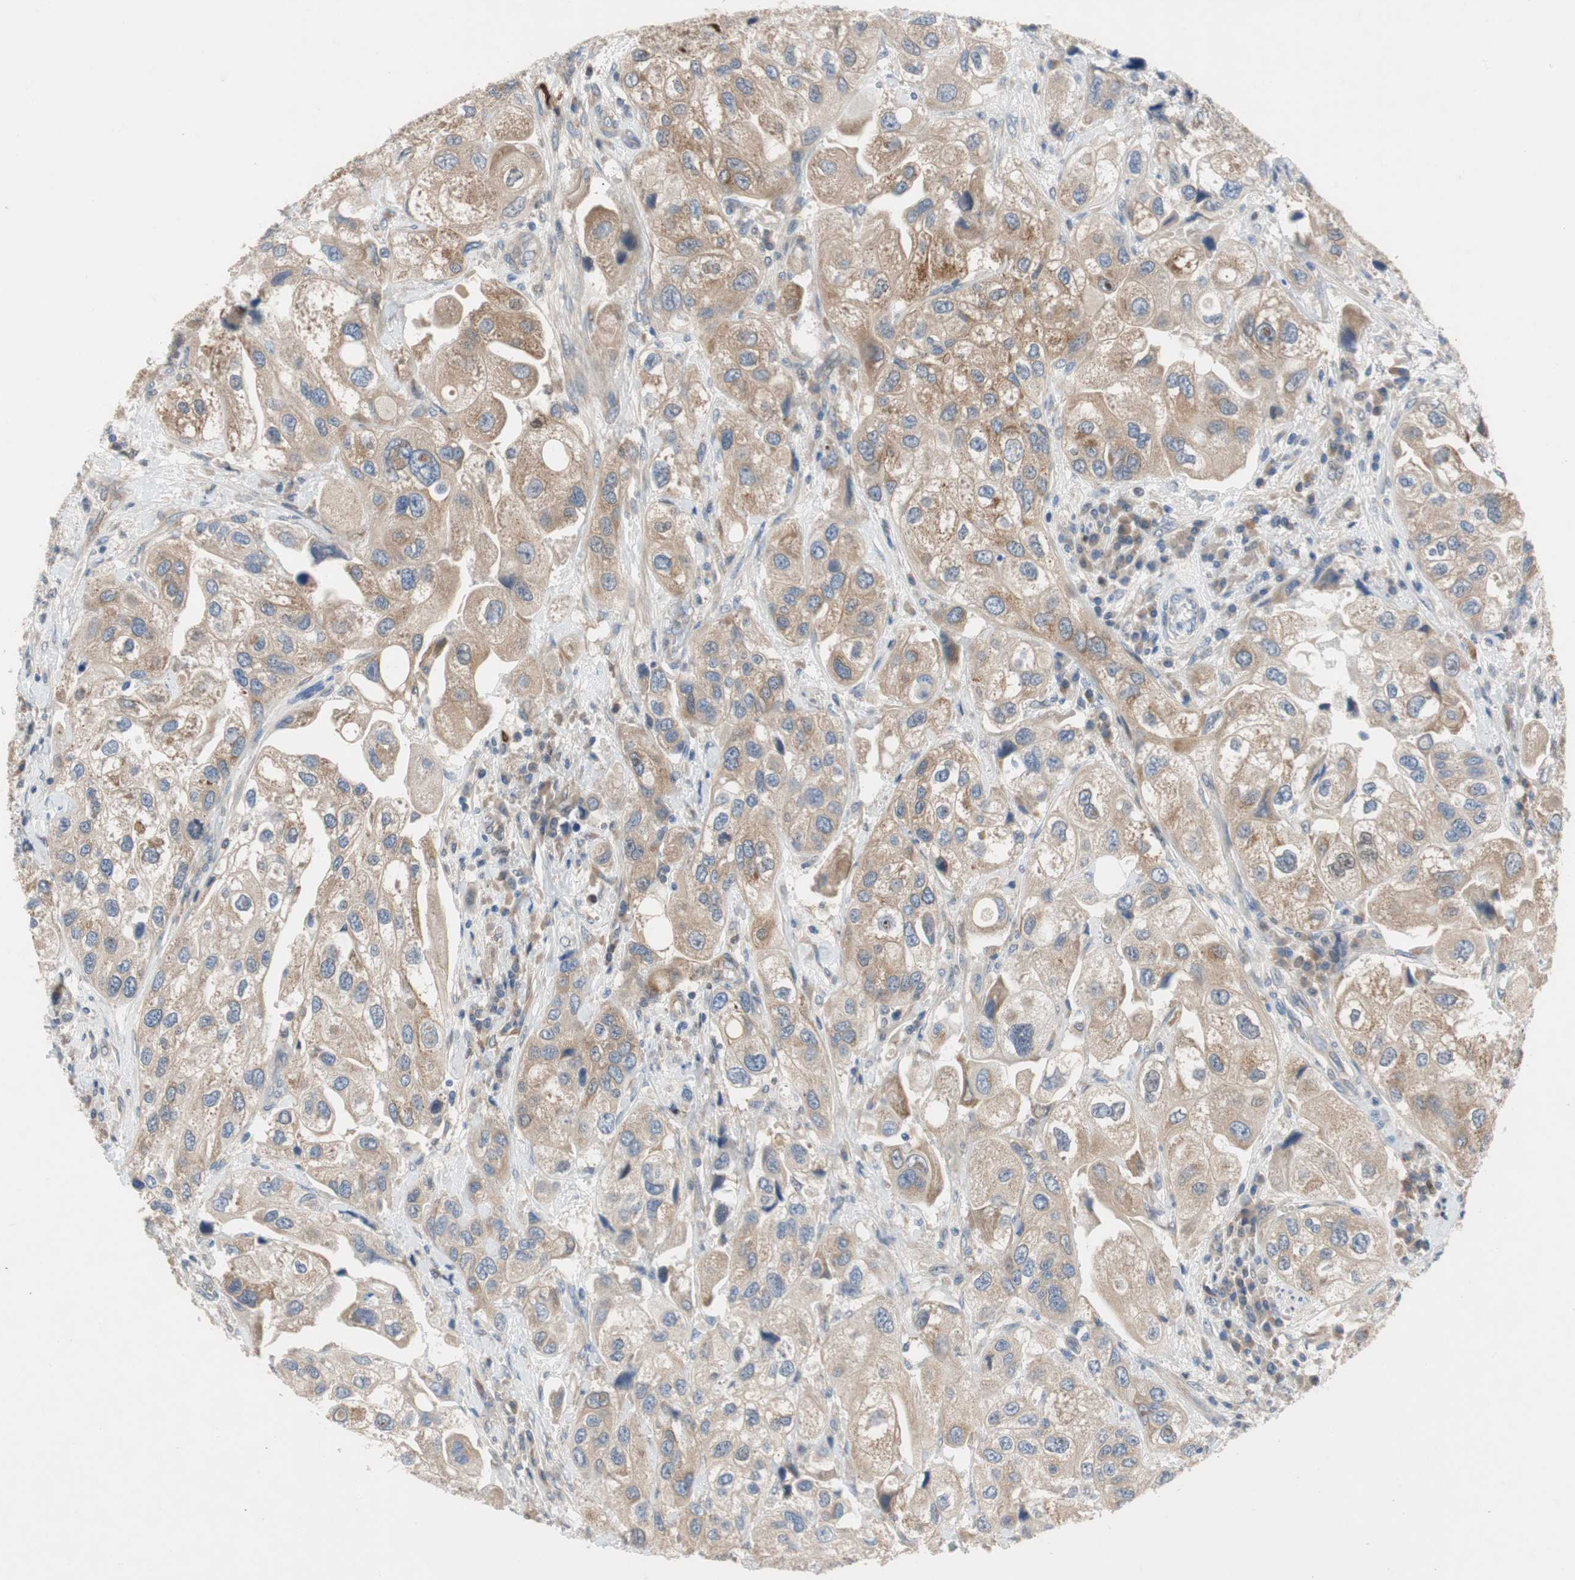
{"staining": {"intensity": "moderate", "quantity": "25%-75%", "location": "cytoplasmic/membranous"}, "tissue": "urothelial cancer", "cell_type": "Tumor cells", "image_type": "cancer", "snomed": [{"axis": "morphology", "description": "Urothelial carcinoma, High grade"}, {"axis": "topography", "description": "Urinary bladder"}], "caption": "IHC of human urothelial carcinoma (high-grade) displays medium levels of moderate cytoplasmic/membranous positivity in about 25%-75% of tumor cells.", "gene": "RELB", "patient": {"sex": "female", "age": 64}}